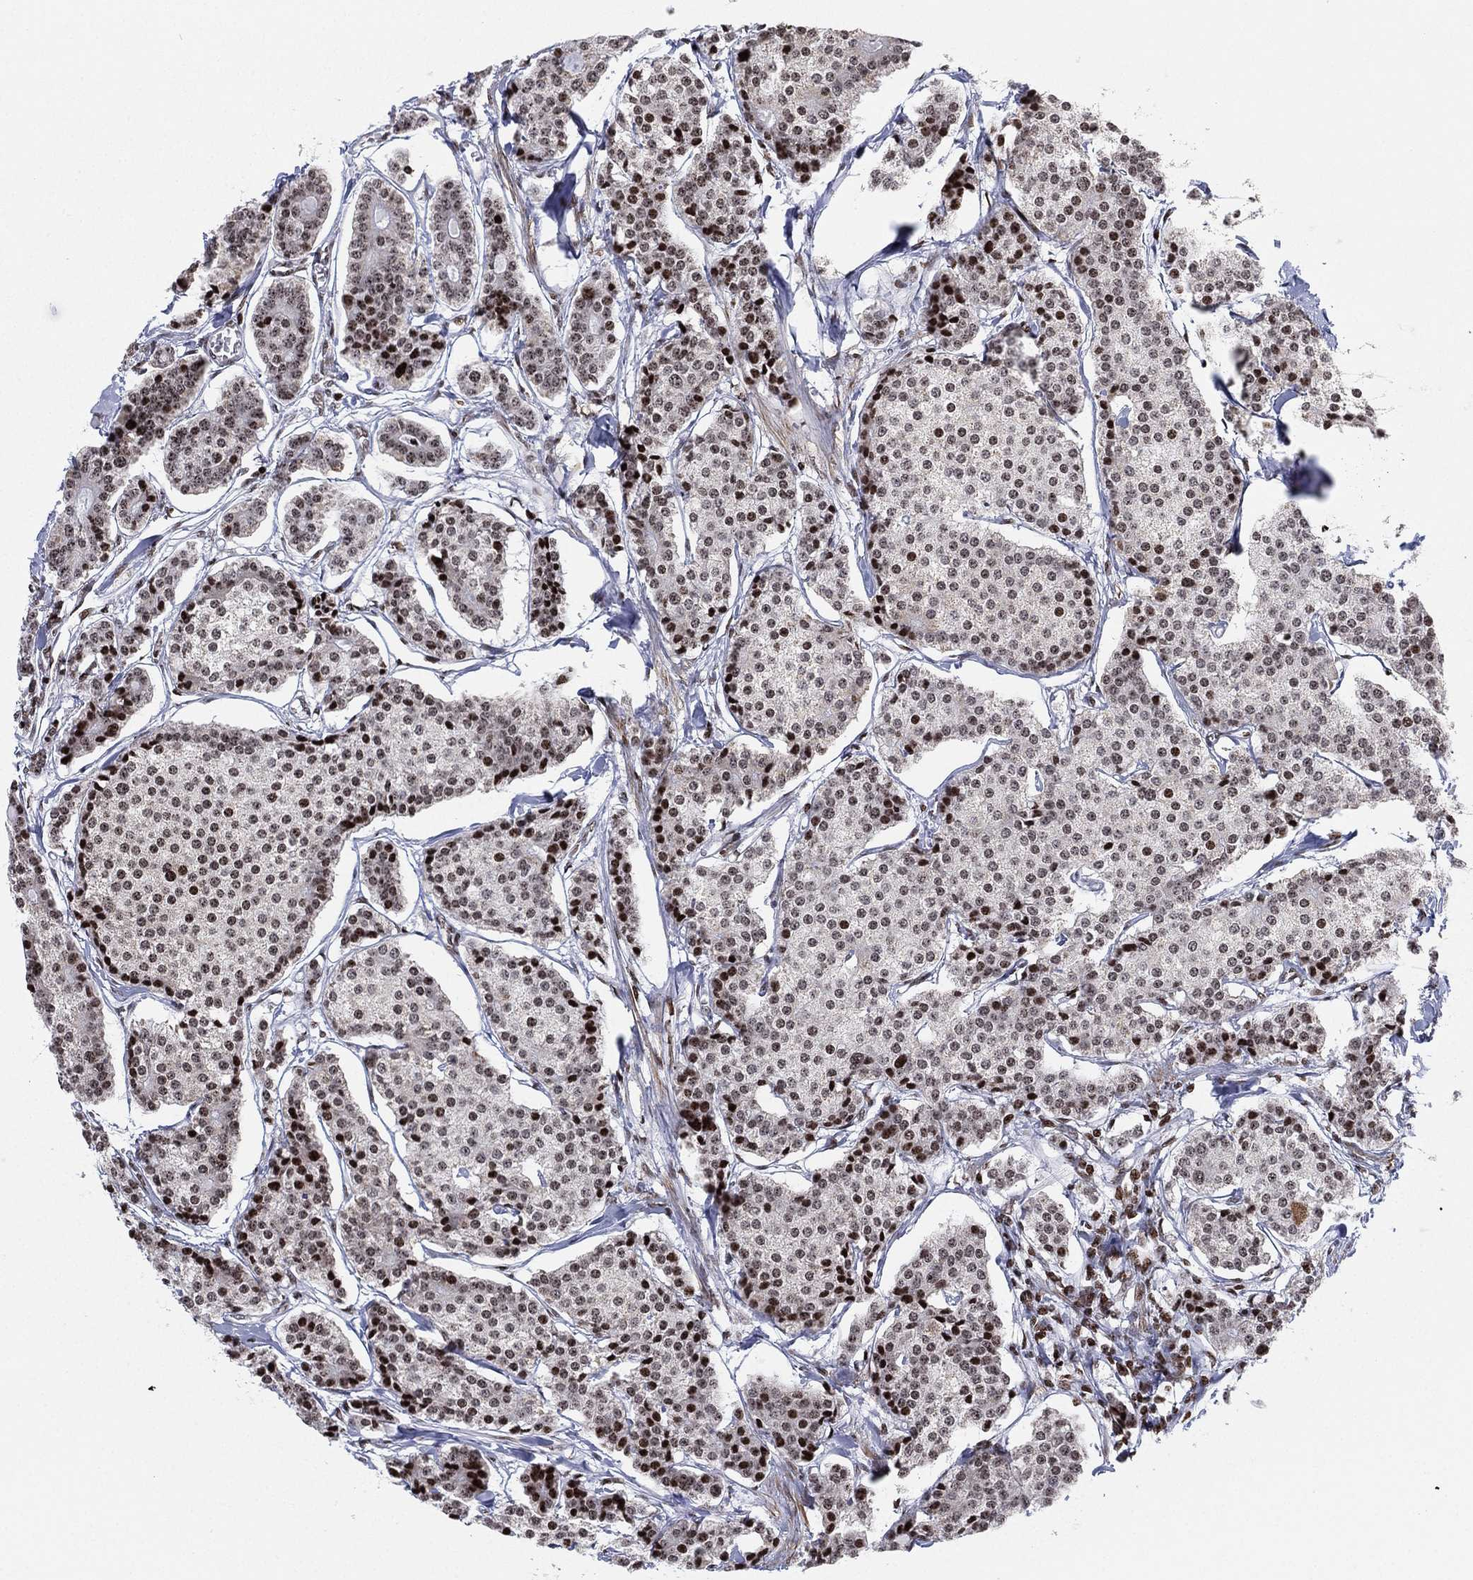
{"staining": {"intensity": "strong", "quantity": "<25%", "location": "nuclear"}, "tissue": "carcinoid", "cell_type": "Tumor cells", "image_type": "cancer", "snomed": [{"axis": "morphology", "description": "Carcinoid, malignant, NOS"}, {"axis": "topography", "description": "Small intestine"}], "caption": "A histopathology image of human carcinoid (malignant) stained for a protein exhibits strong nuclear brown staining in tumor cells.", "gene": "MFSD14A", "patient": {"sex": "female", "age": 65}}